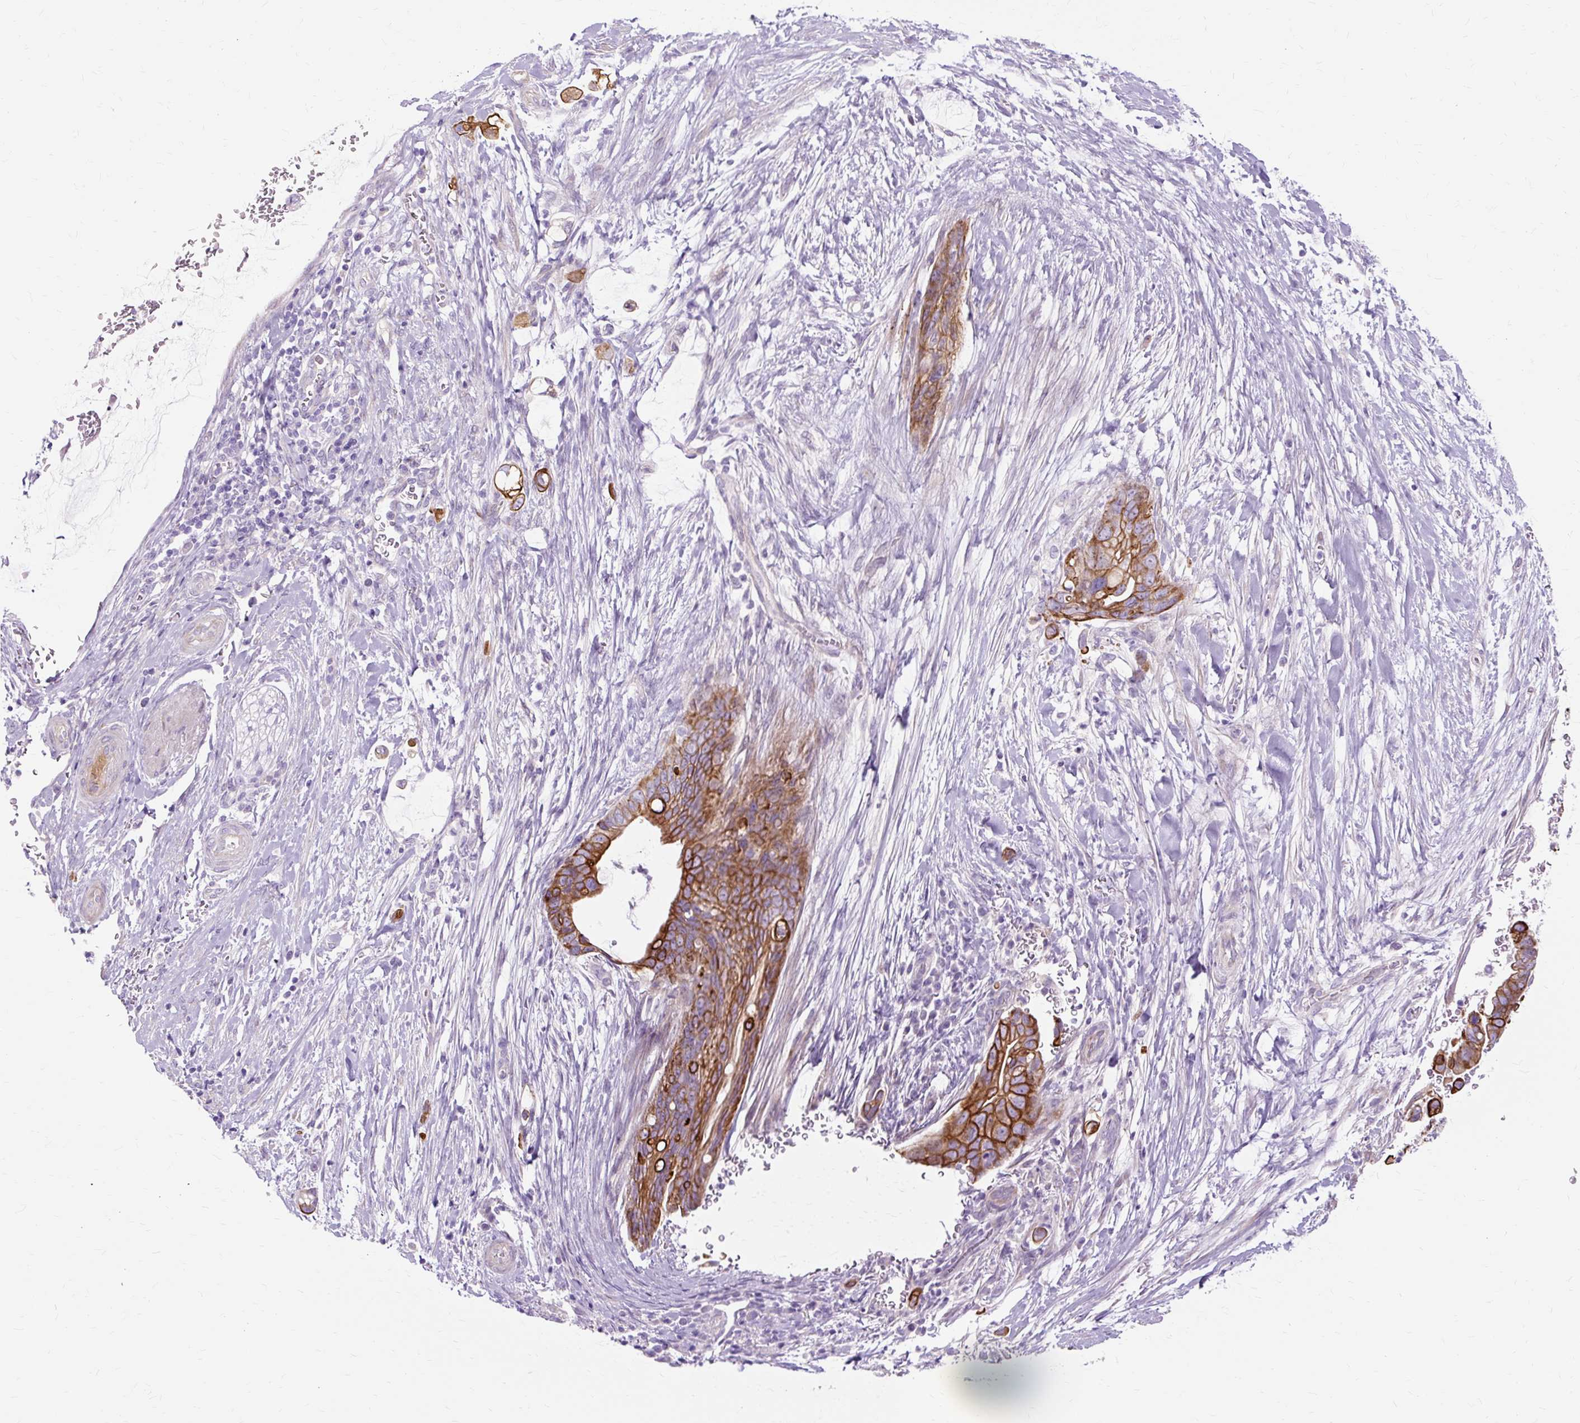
{"staining": {"intensity": "strong", "quantity": ">75%", "location": "cytoplasmic/membranous"}, "tissue": "pancreatic cancer", "cell_type": "Tumor cells", "image_type": "cancer", "snomed": [{"axis": "morphology", "description": "Adenocarcinoma, NOS"}, {"axis": "topography", "description": "Pancreas"}], "caption": "Protein analysis of pancreatic cancer tissue displays strong cytoplasmic/membranous positivity in approximately >75% of tumor cells. (Stains: DAB in brown, nuclei in blue, Microscopy: brightfield microscopy at high magnification).", "gene": "DCTN4", "patient": {"sex": "male", "age": 75}}